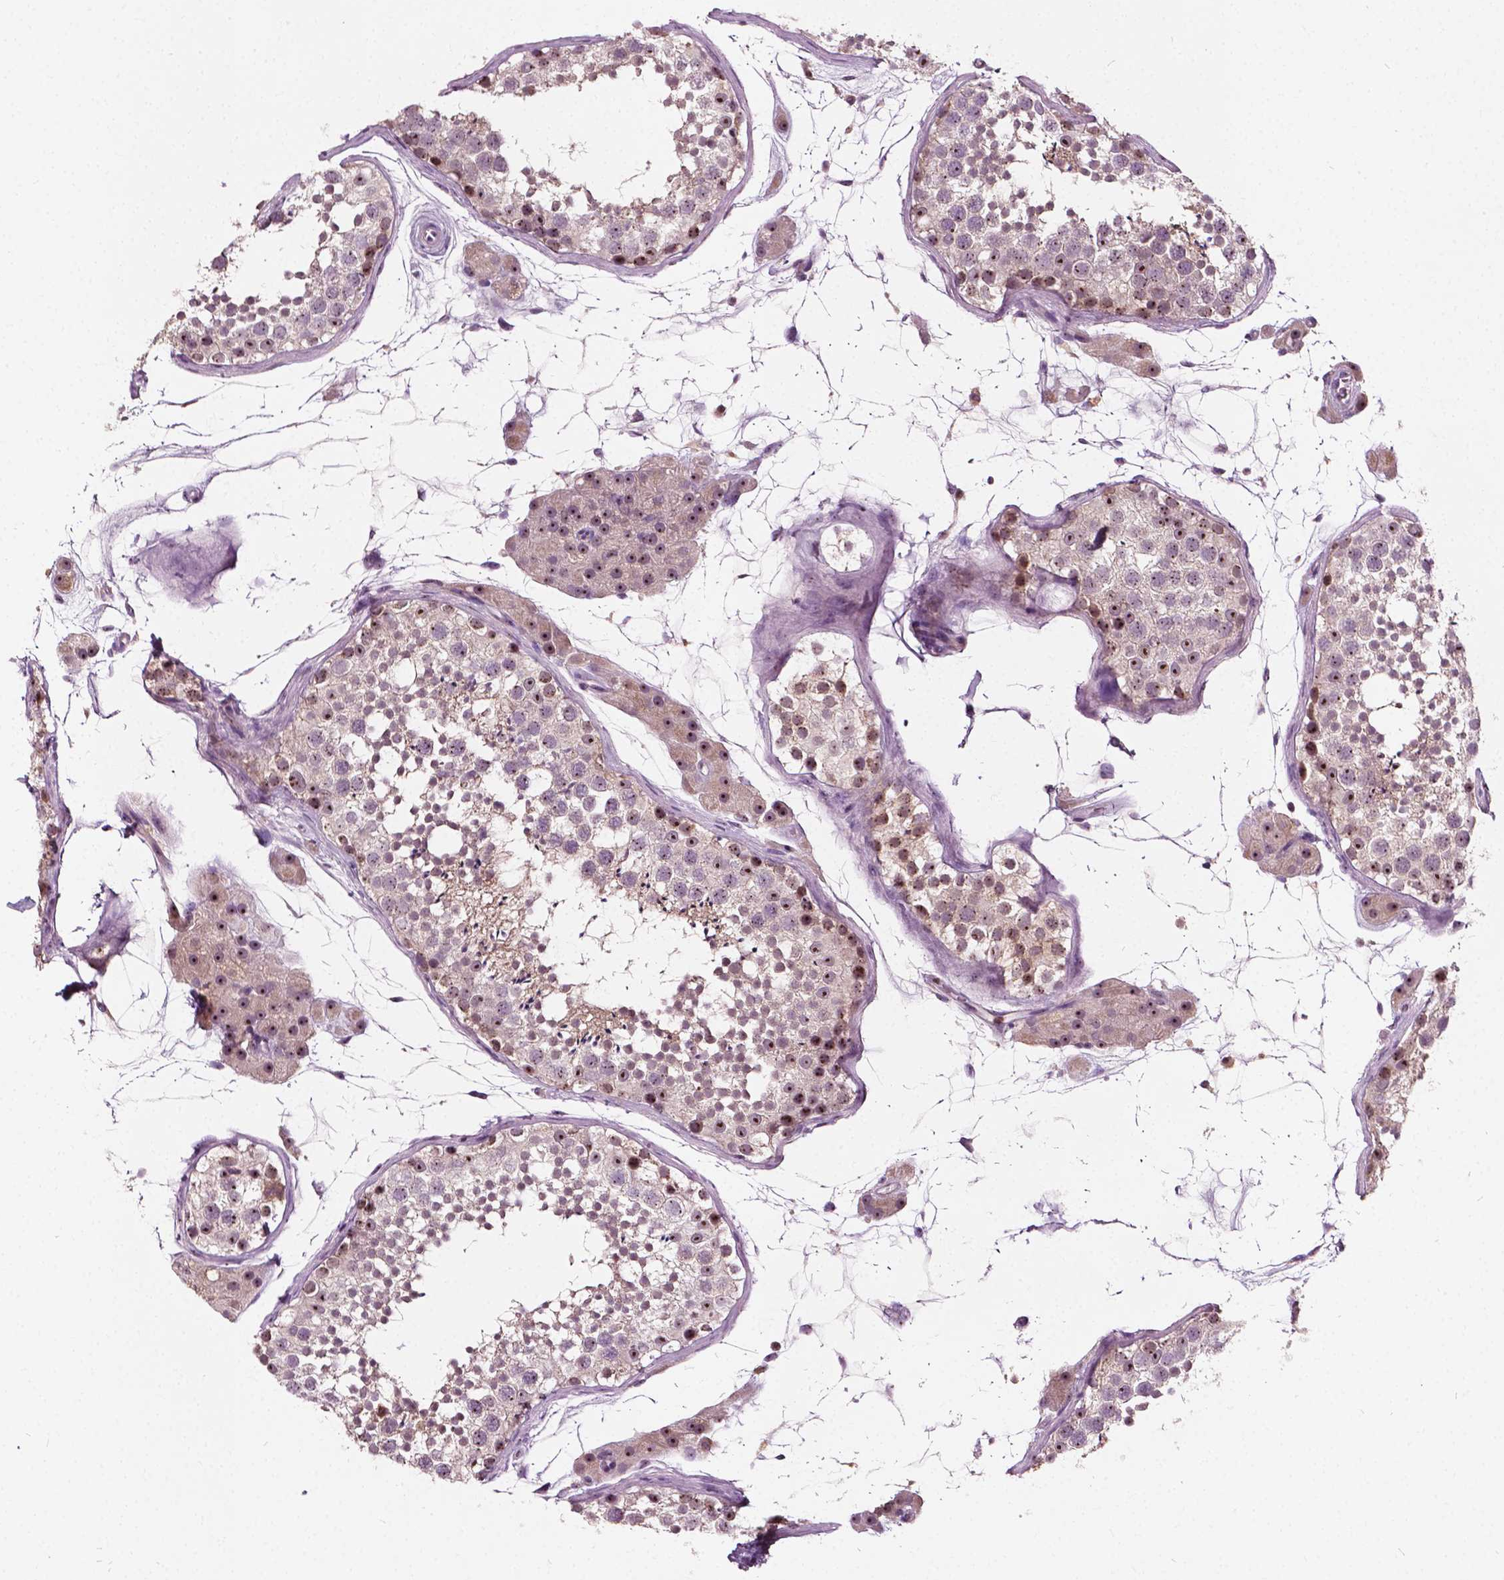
{"staining": {"intensity": "moderate", "quantity": "25%-75%", "location": "nuclear"}, "tissue": "testis", "cell_type": "Cells in seminiferous ducts", "image_type": "normal", "snomed": [{"axis": "morphology", "description": "Normal tissue, NOS"}, {"axis": "topography", "description": "Testis"}], "caption": "Immunohistochemical staining of normal human testis exhibits medium levels of moderate nuclear expression in about 25%-75% of cells in seminiferous ducts. (brown staining indicates protein expression, while blue staining denotes nuclei).", "gene": "ODF3L2", "patient": {"sex": "male", "age": 41}}